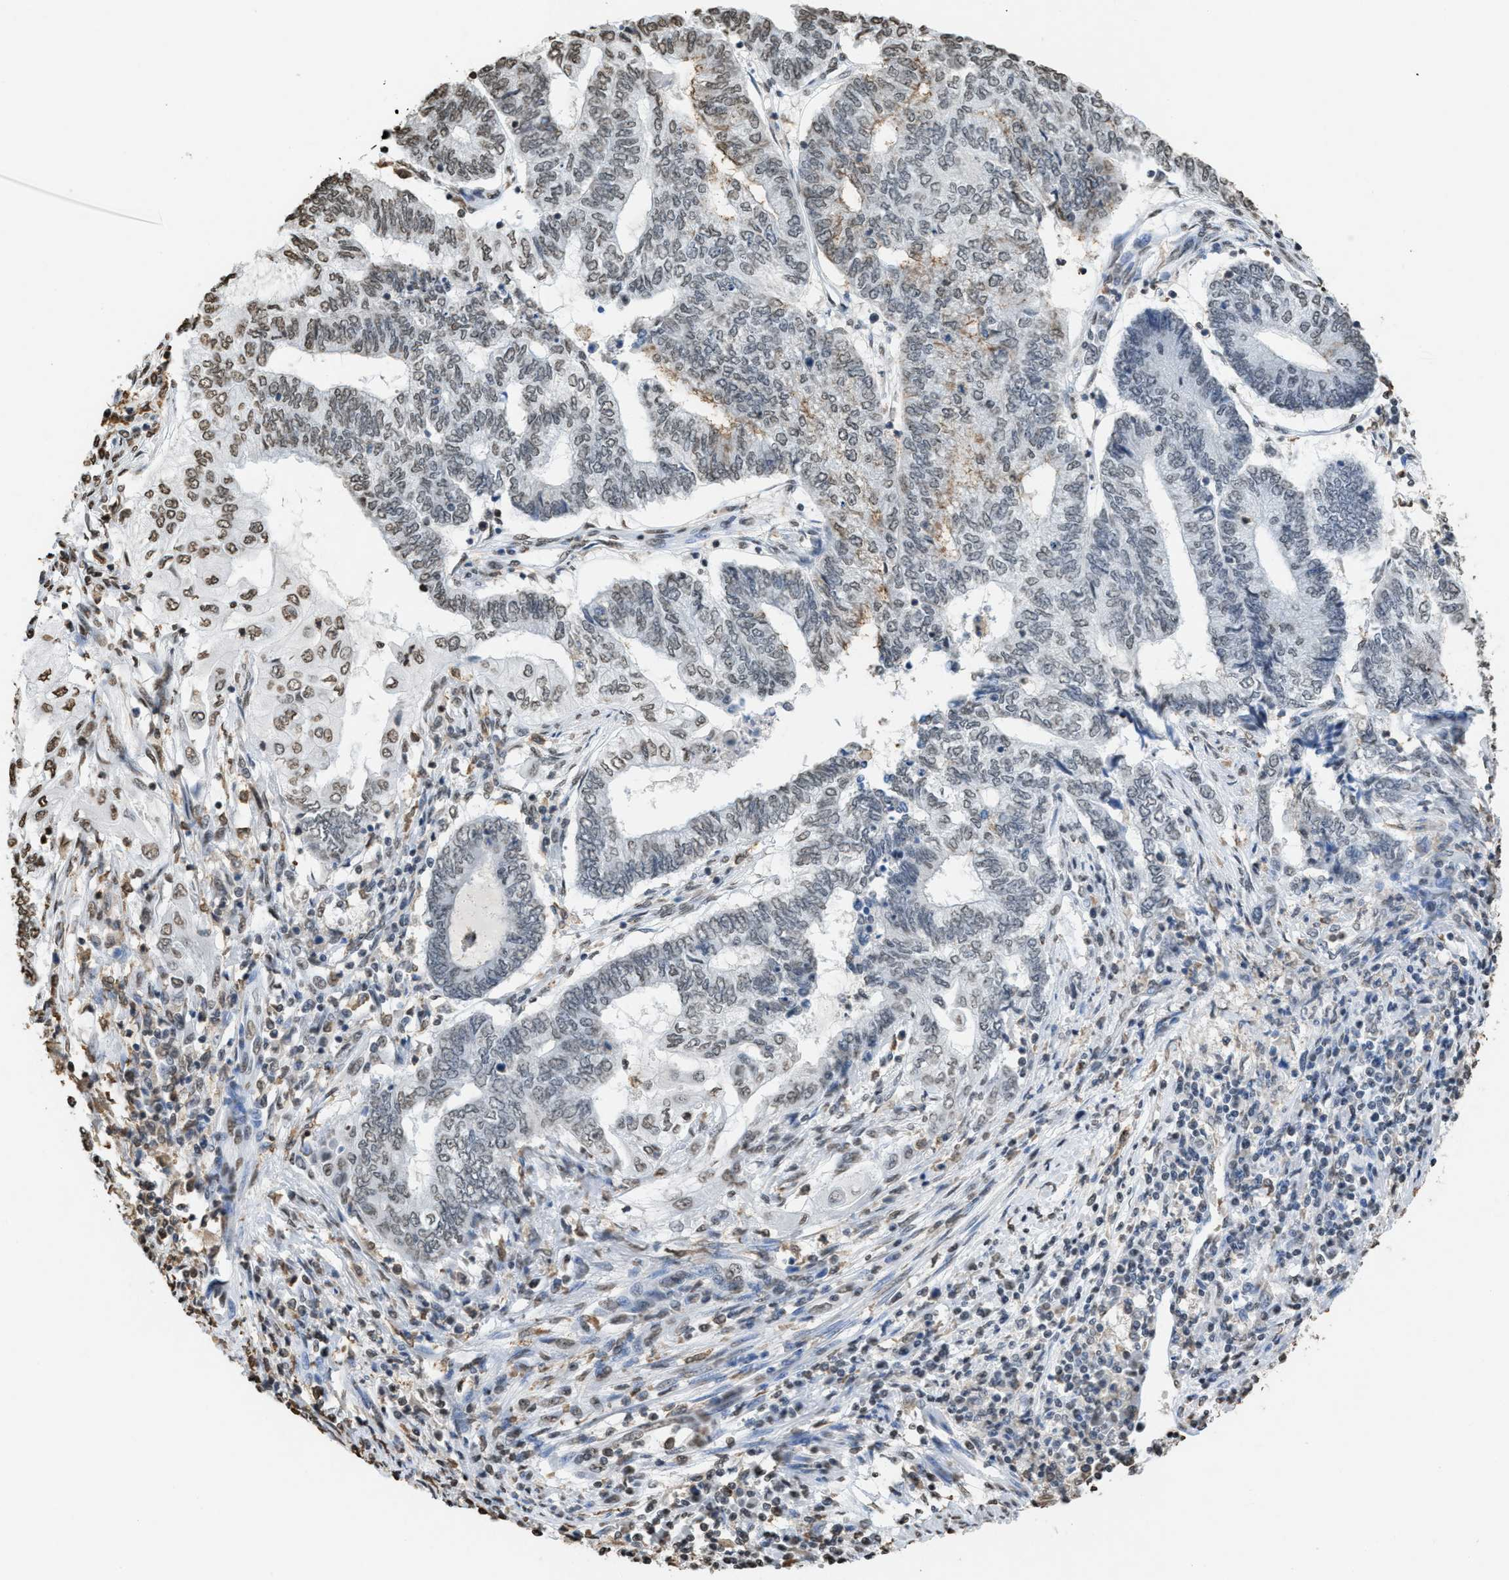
{"staining": {"intensity": "weak", "quantity": "<25%", "location": "nuclear"}, "tissue": "endometrial cancer", "cell_type": "Tumor cells", "image_type": "cancer", "snomed": [{"axis": "morphology", "description": "Adenocarcinoma, NOS"}, {"axis": "topography", "description": "Uterus"}, {"axis": "topography", "description": "Endometrium"}], "caption": "DAB (3,3'-diaminobenzidine) immunohistochemical staining of human endometrial cancer displays no significant expression in tumor cells.", "gene": "NUP88", "patient": {"sex": "female", "age": 70}}